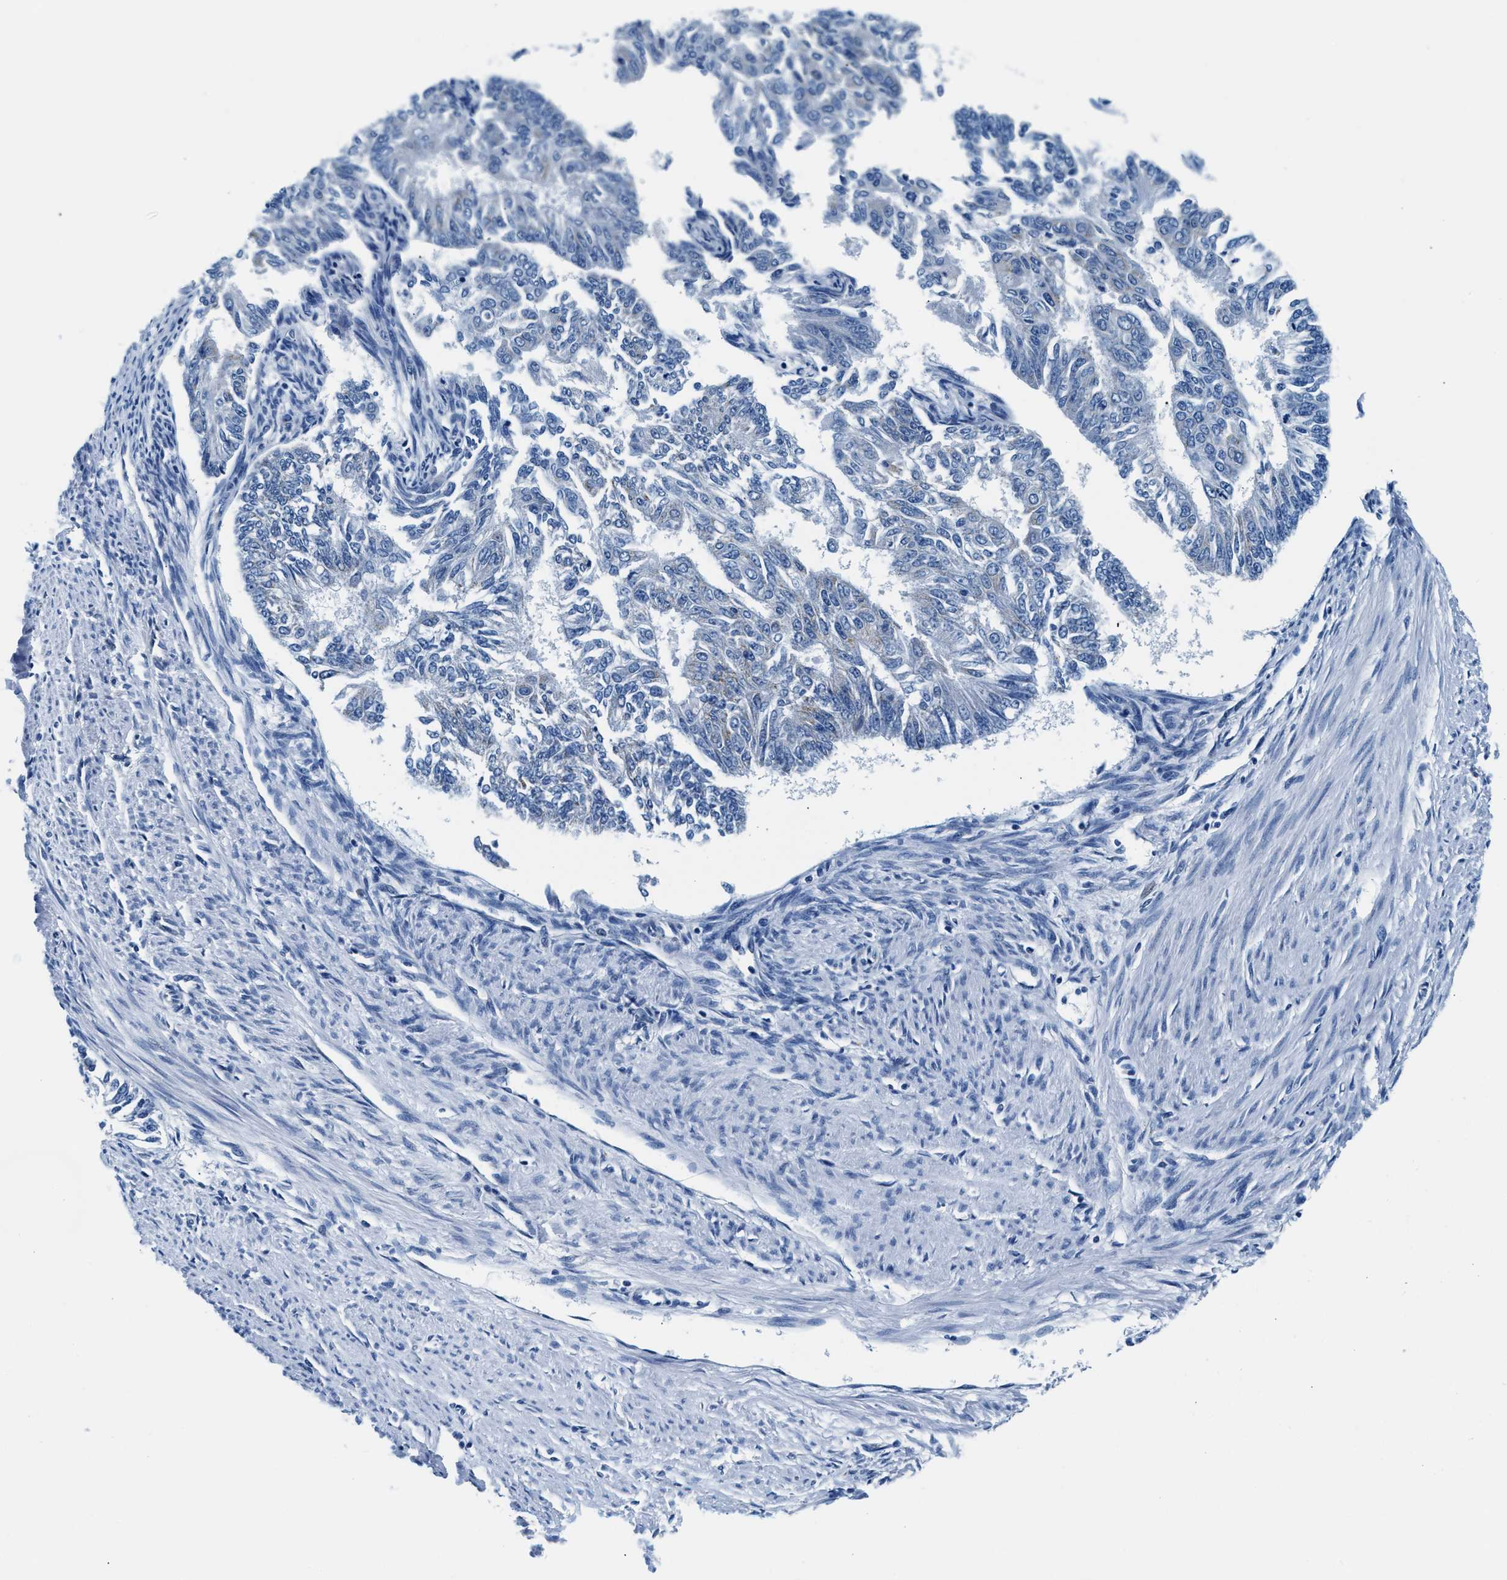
{"staining": {"intensity": "negative", "quantity": "none", "location": "none"}, "tissue": "endometrial cancer", "cell_type": "Tumor cells", "image_type": "cancer", "snomed": [{"axis": "morphology", "description": "Adenocarcinoma, NOS"}, {"axis": "topography", "description": "Endometrium"}], "caption": "Adenocarcinoma (endometrial) was stained to show a protein in brown. There is no significant staining in tumor cells.", "gene": "VPS53", "patient": {"sex": "female", "age": 32}}